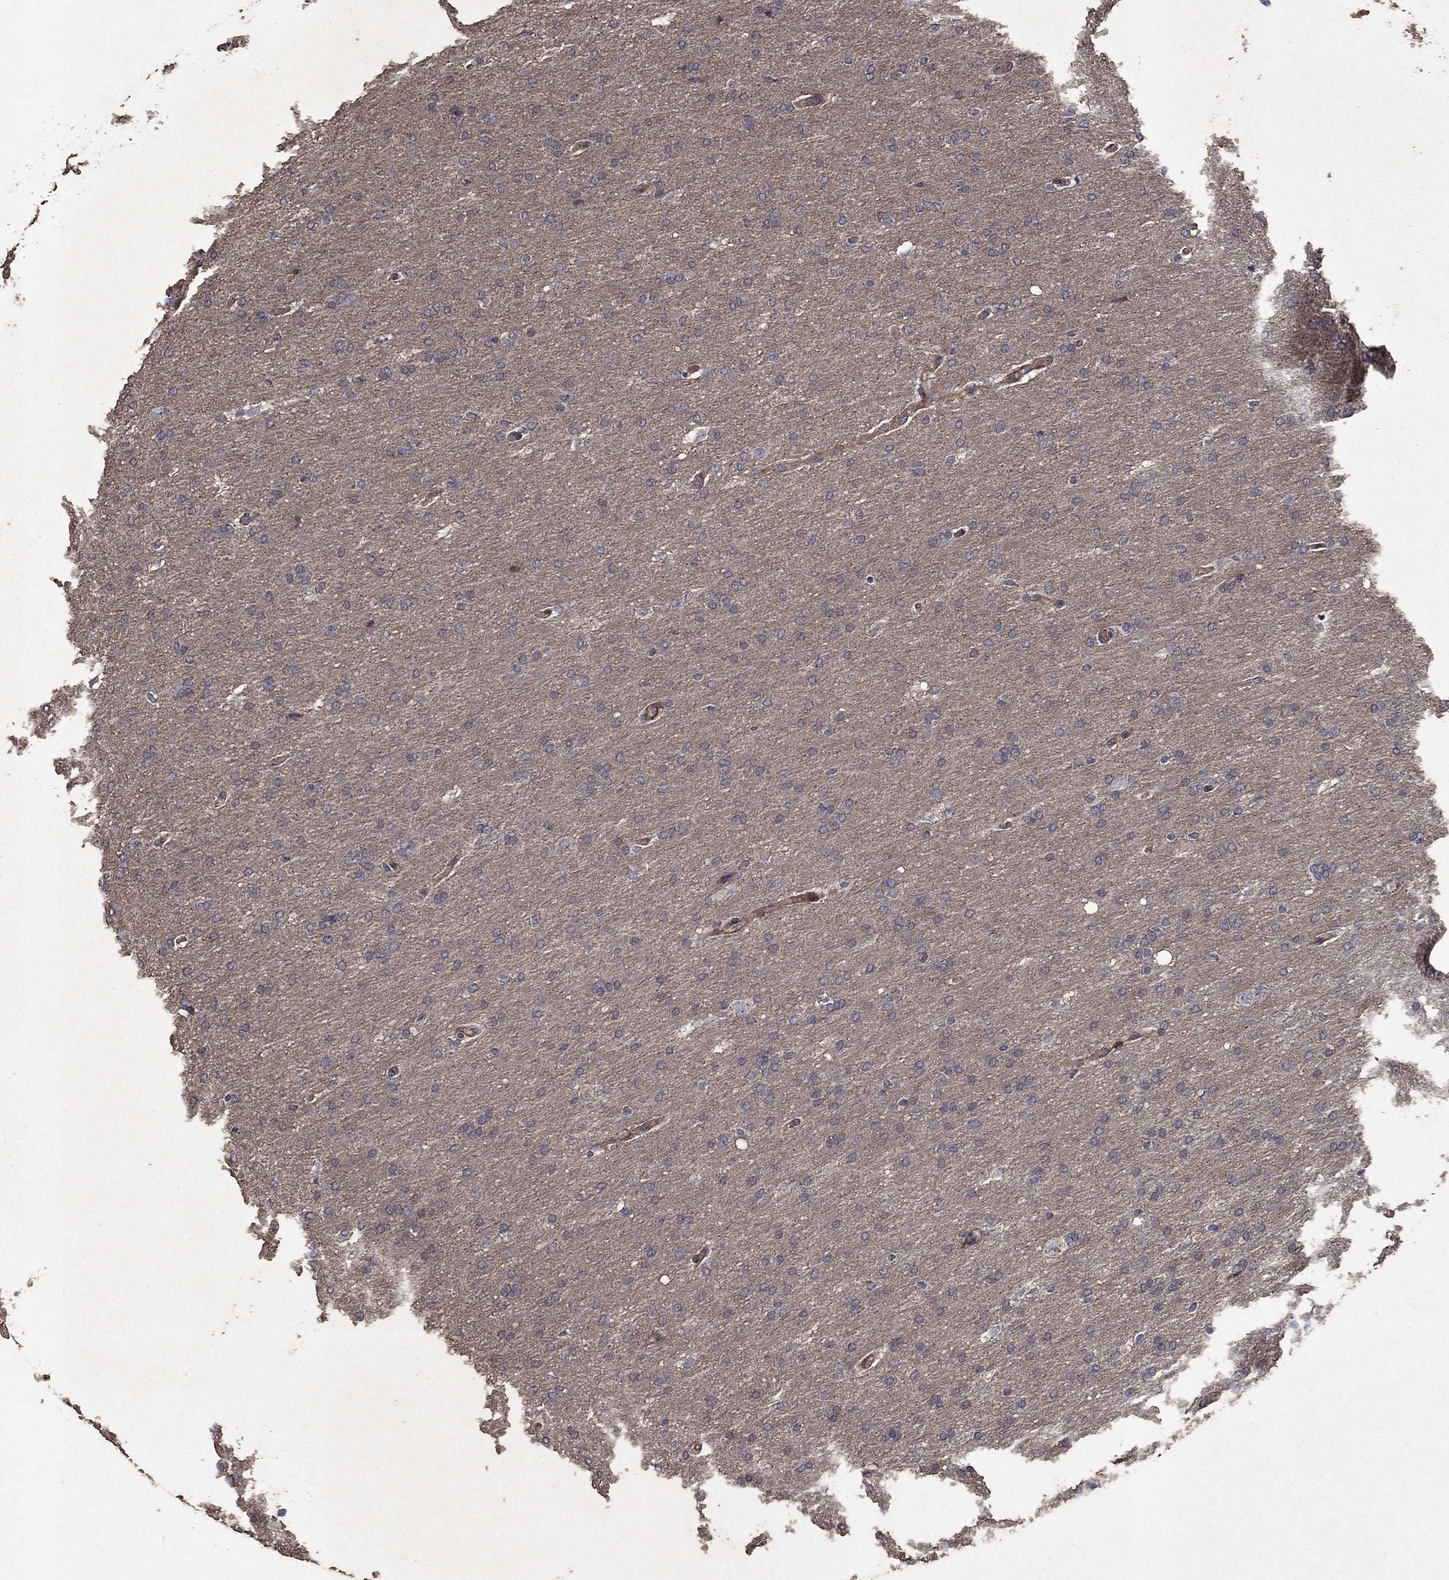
{"staining": {"intensity": "negative", "quantity": "none", "location": "none"}, "tissue": "glioma", "cell_type": "Tumor cells", "image_type": "cancer", "snomed": [{"axis": "morphology", "description": "Glioma, malignant, Low grade"}, {"axis": "topography", "description": "Brain"}], "caption": "This is an IHC histopathology image of human glioma. There is no staining in tumor cells.", "gene": "FRG1", "patient": {"sex": "female", "age": 37}}